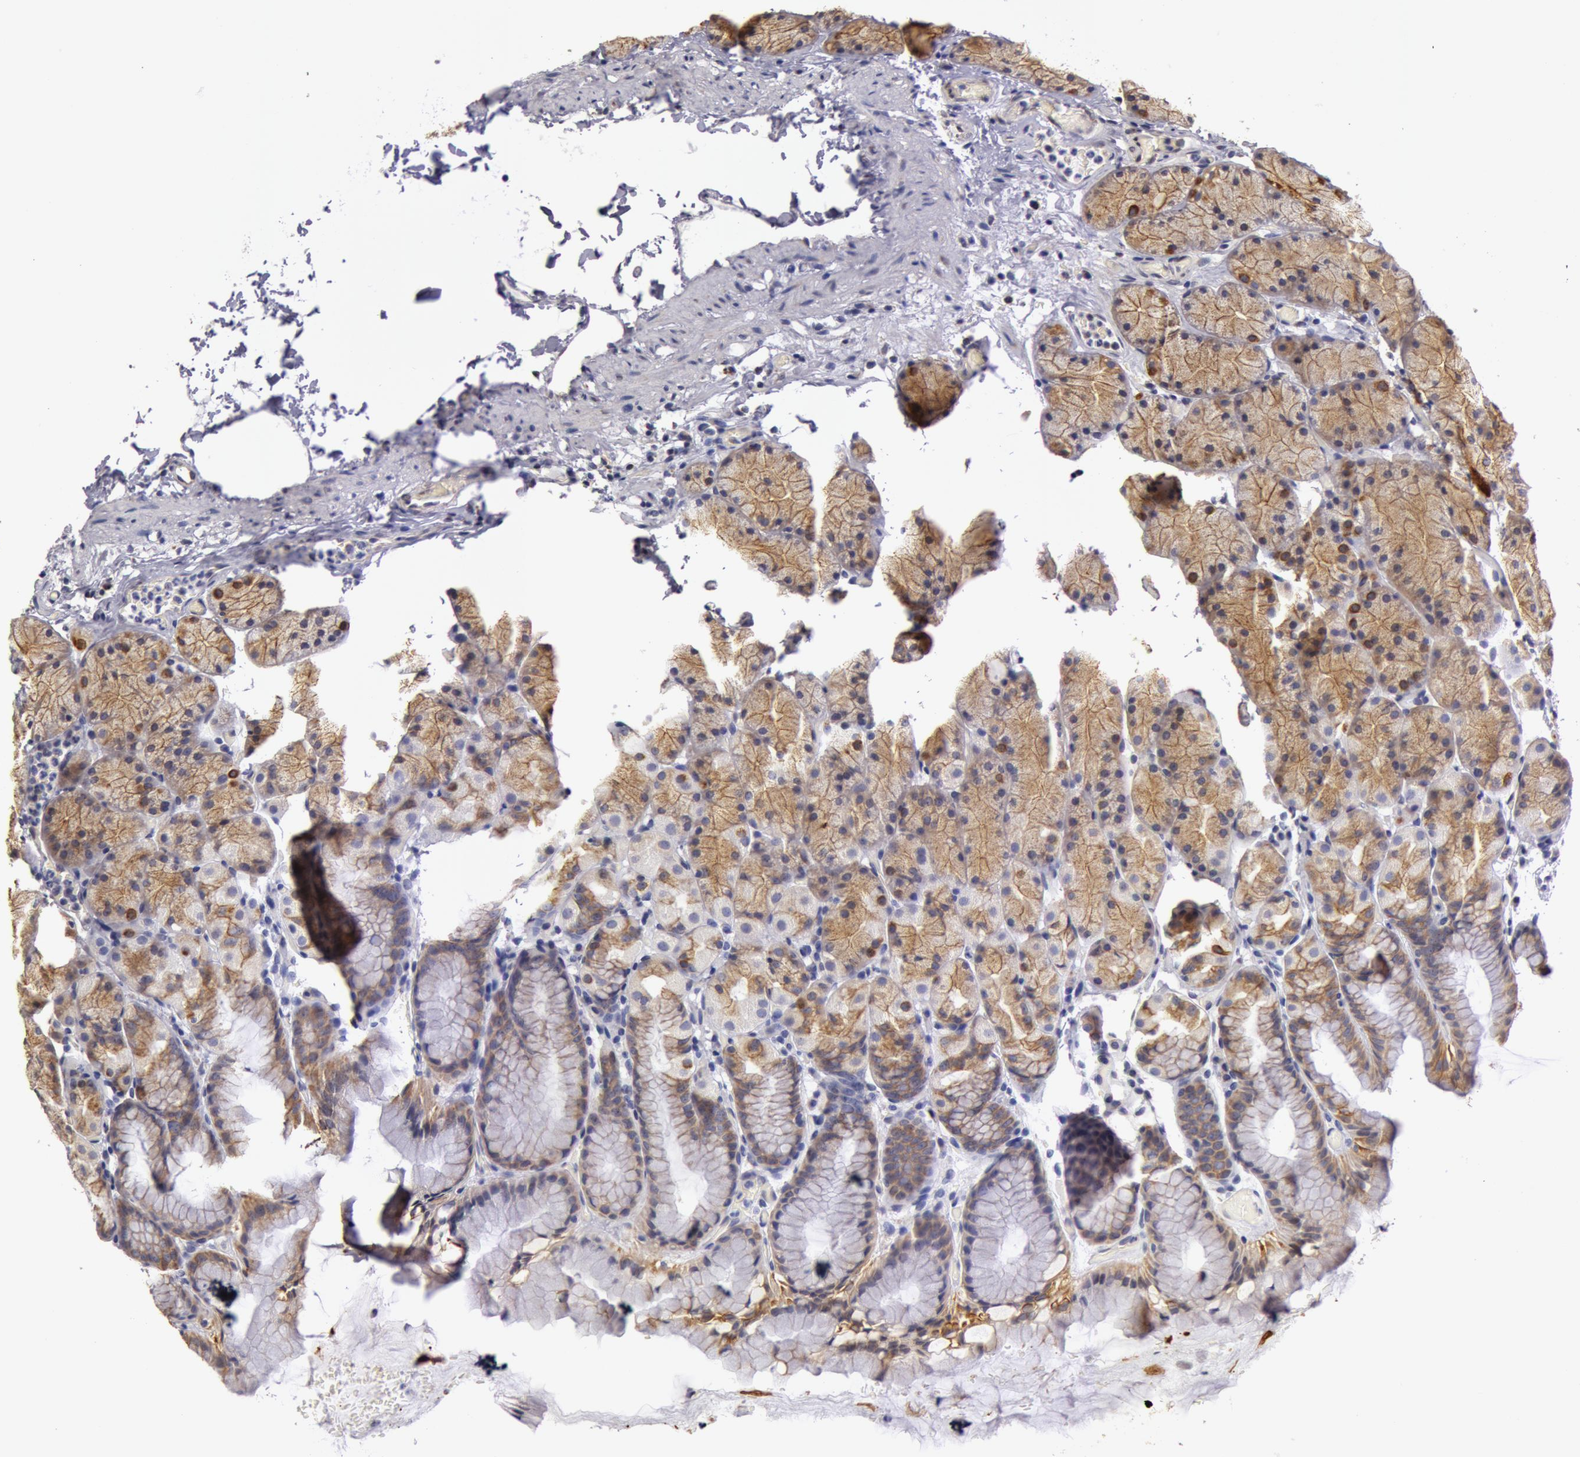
{"staining": {"intensity": "moderate", "quantity": ">75%", "location": "cytoplasmic/membranous"}, "tissue": "stomach", "cell_type": "Glandular cells", "image_type": "normal", "snomed": [{"axis": "morphology", "description": "Normal tissue, NOS"}, {"axis": "topography", "description": "Stomach, upper"}], "caption": "Immunohistochemistry (IHC) histopathology image of normal stomach: stomach stained using immunohistochemistry displays medium levels of moderate protein expression localized specifically in the cytoplasmic/membranous of glandular cells, appearing as a cytoplasmic/membranous brown color.", "gene": "KRT18", "patient": {"sex": "male", "age": 47}}